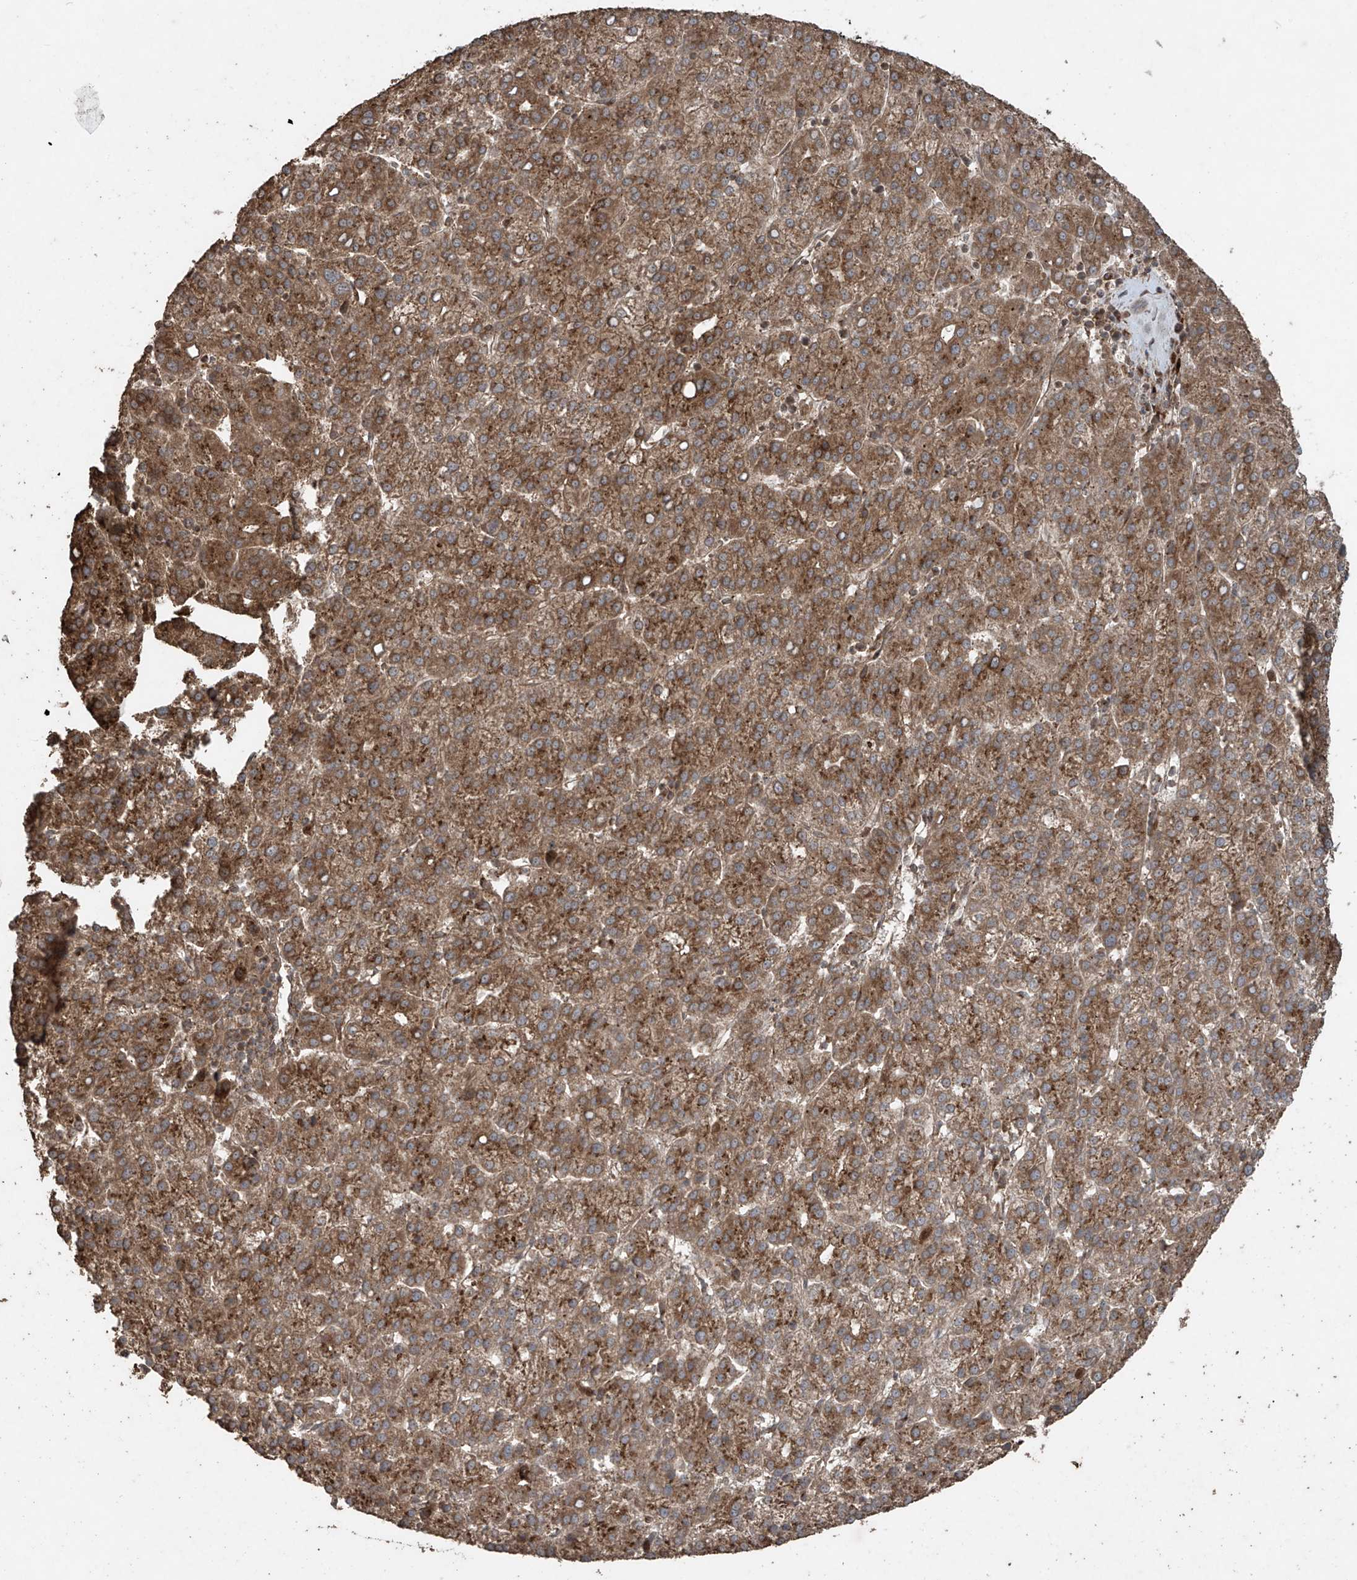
{"staining": {"intensity": "strong", "quantity": ">75%", "location": "cytoplasmic/membranous"}, "tissue": "liver cancer", "cell_type": "Tumor cells", "image_type": "cancer", "snomed": [{"axis": "morphology", "description": "Carcinoma, Hepatocellular, NOS"}, {"axis": "topography", "description": "Liver"}], "caption": "DAB (3,3'-diaminobenzidine) immunohistochemical staining of human liver cancer (hepatocellular carcinoma) exhibits strong cytoplasmic/membranous protein positivity in approximately >75% of tumor cells.", "gene": "PGPEP1", "patient": {"sex": "female", "age": 58}}